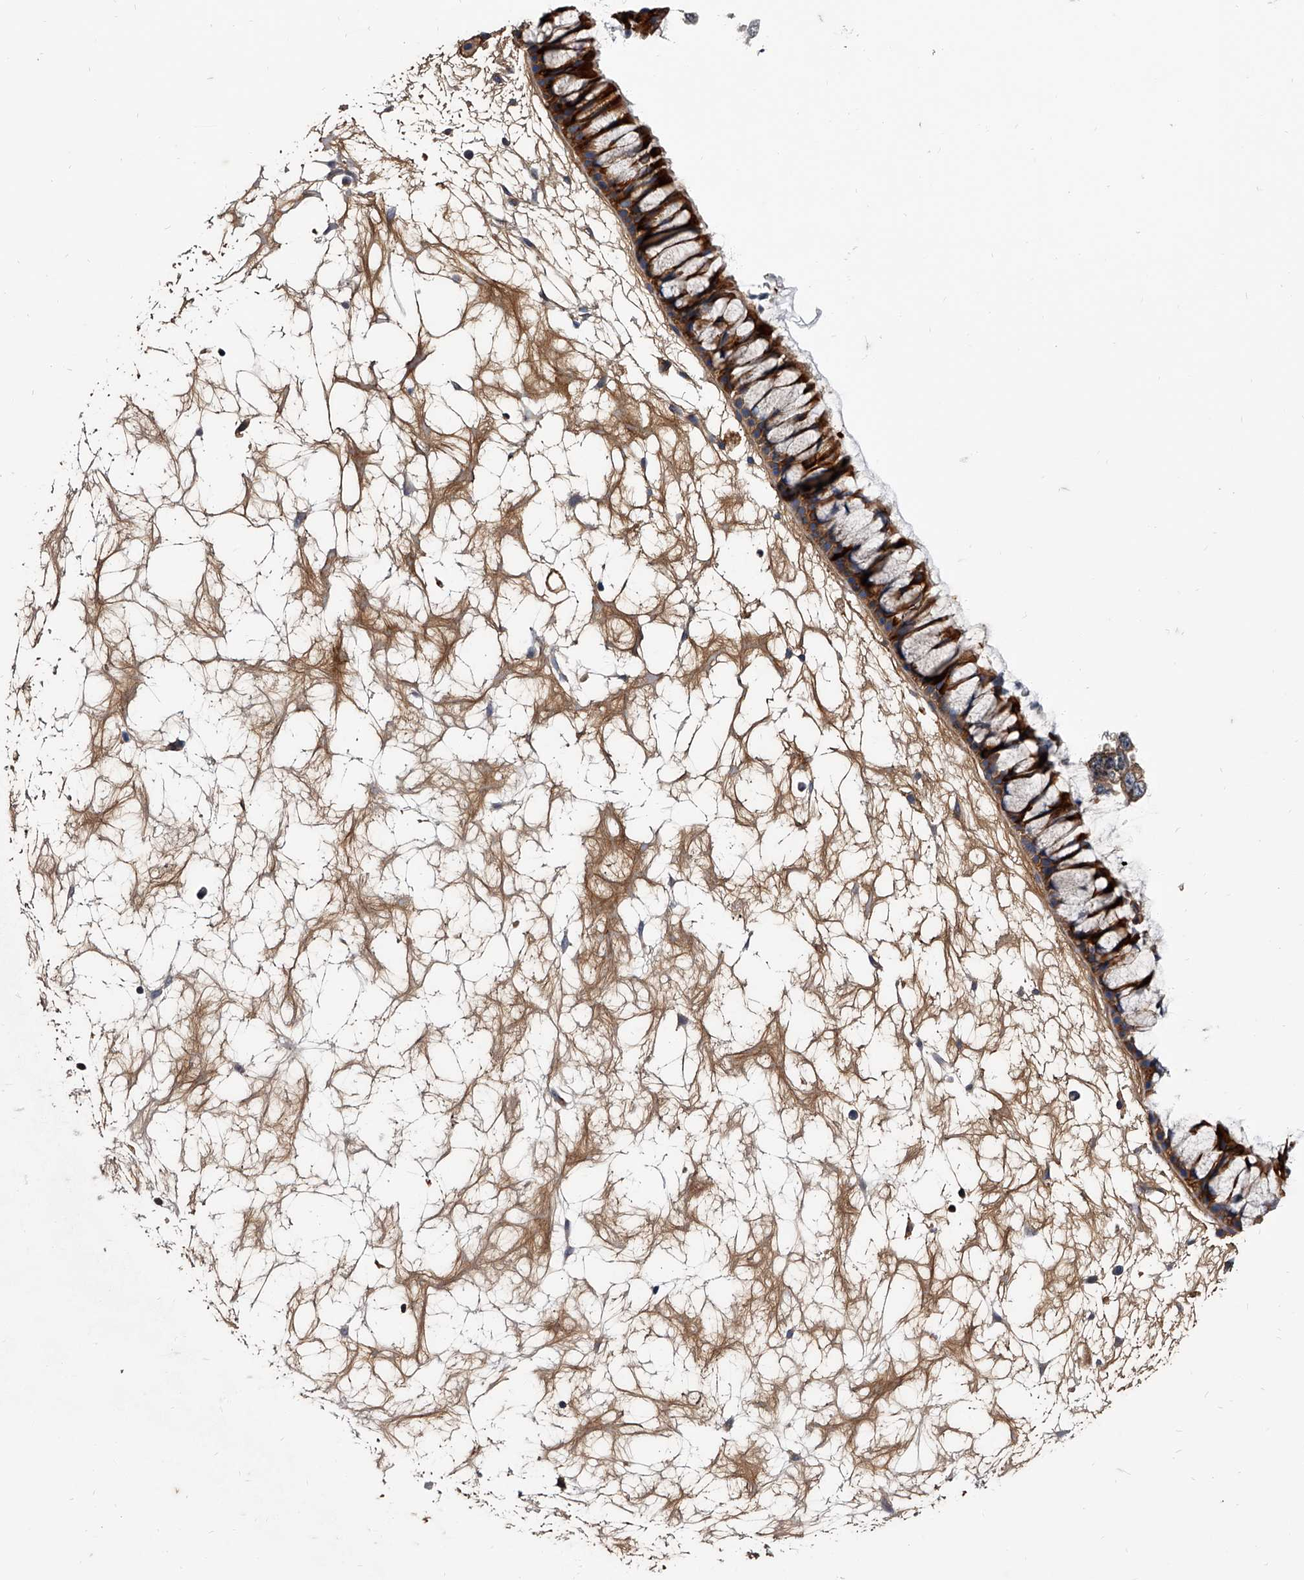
{"staining": {"intensity": "strong", "quantity": "25%-75%", "location": "cytoplasmic/membranous"}, "tissue": "nasopharynx", "cell_type": "Respiratory epithelial cells", "image_type": "normal", "snomed": [{"axis": "morphology", "description": "Normal tissue, NOS"}, {"axis": "topography", "description": "Nasopharynx"}], "caption": "Brown immunohistochemical staining in normal nasopharynx reveals strong cytoplasmic/membranous staining in approximately 25%-75% of respiratory epithelial cells.", "gene": "GAPVD1", "patient": {"sex": "male", "age": 64}}